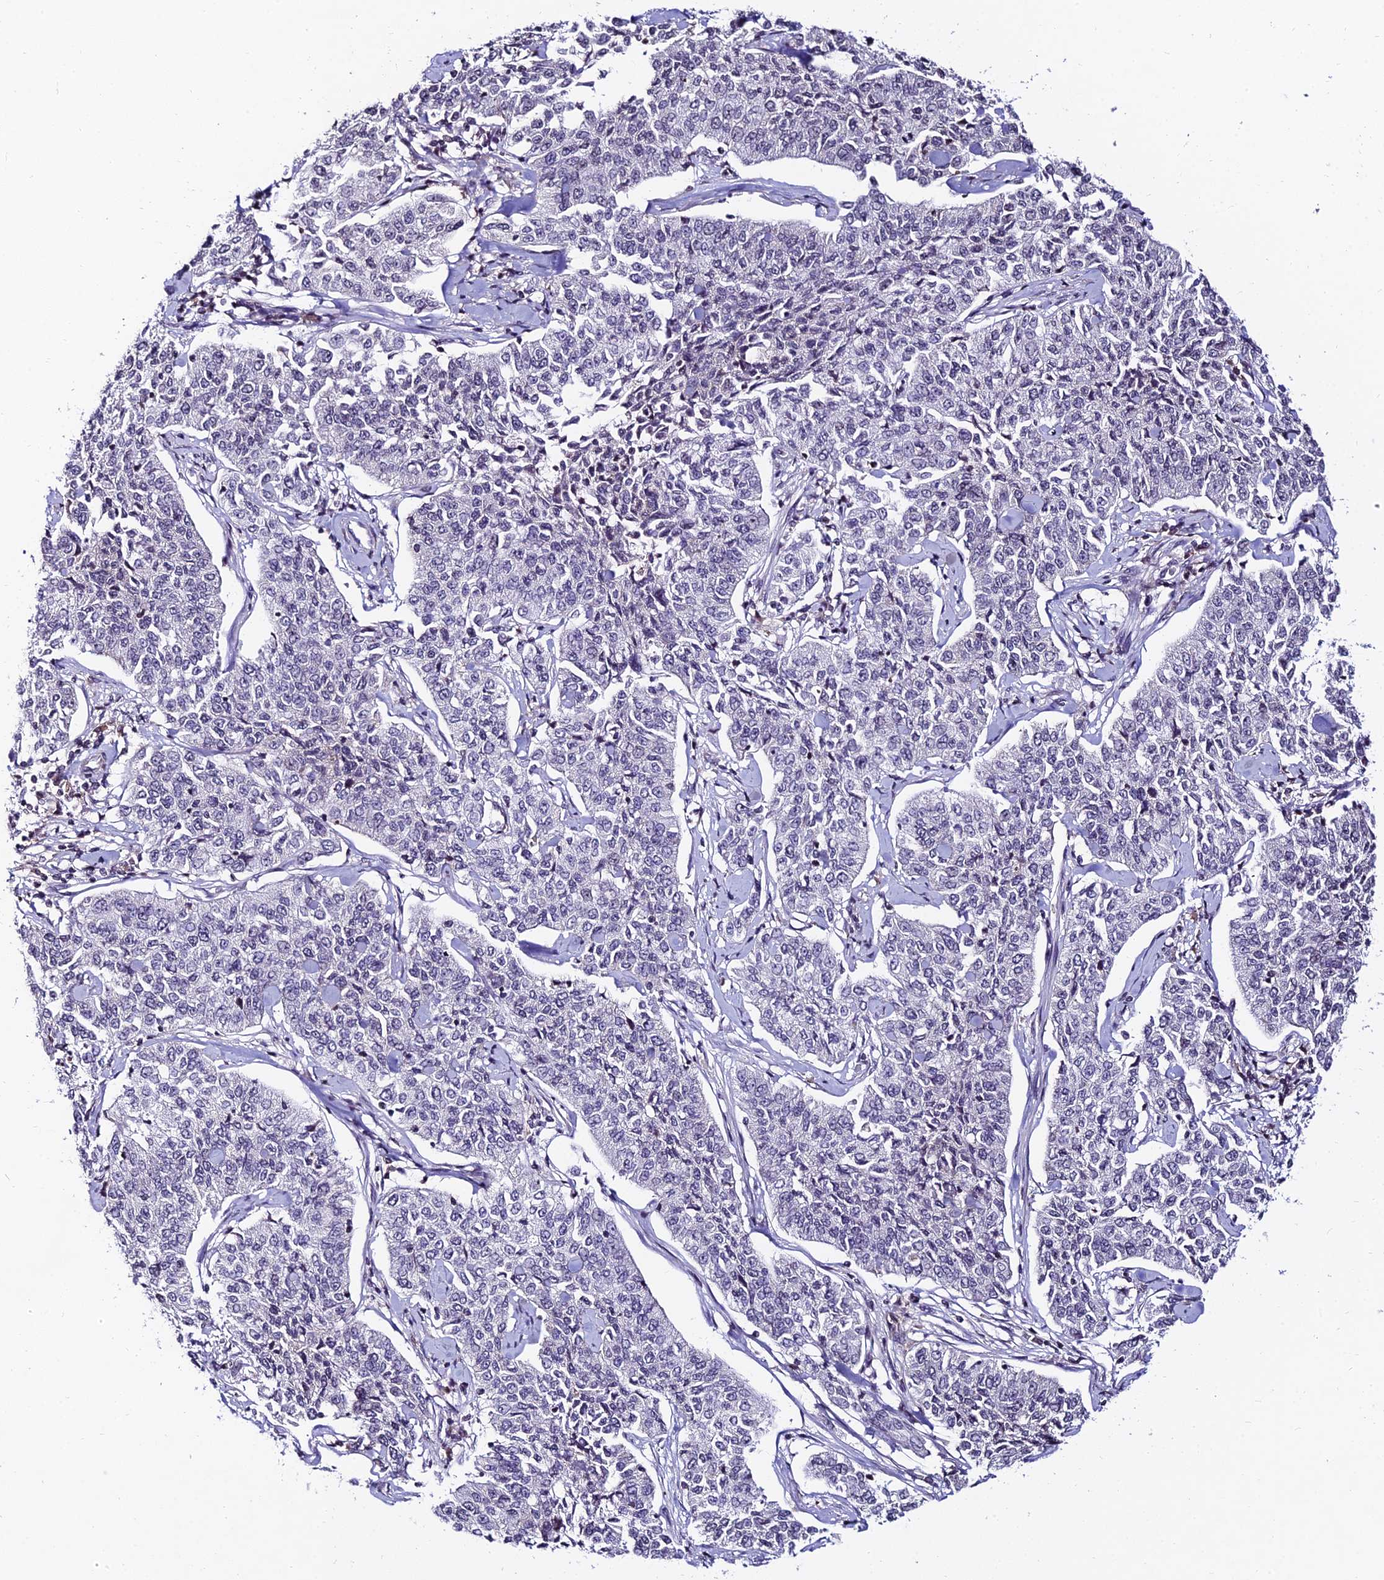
{"staining": {"intensity": "negative", "quantity": "none", "location": "none"}, "tissue": "cervical cancer", "cell_type": "Tumor cells", "image_type": "cancer", "snomed": [{"axis": "morphology", "description": "Squamous cell carcinoma, NOS"}, {"axis": "topography", "description": "Cervix"}], "caption": "Immunohistochemical staining of cervical cancer (squamous cell carcinoma) exhibits no significant staining in tumor cells. (DAB immunohistochemistry (IHC) visualized using brightfield microscopy, high magnification).", "gene": "CDNF", "patient": {"sex": "female", "age": 35}}